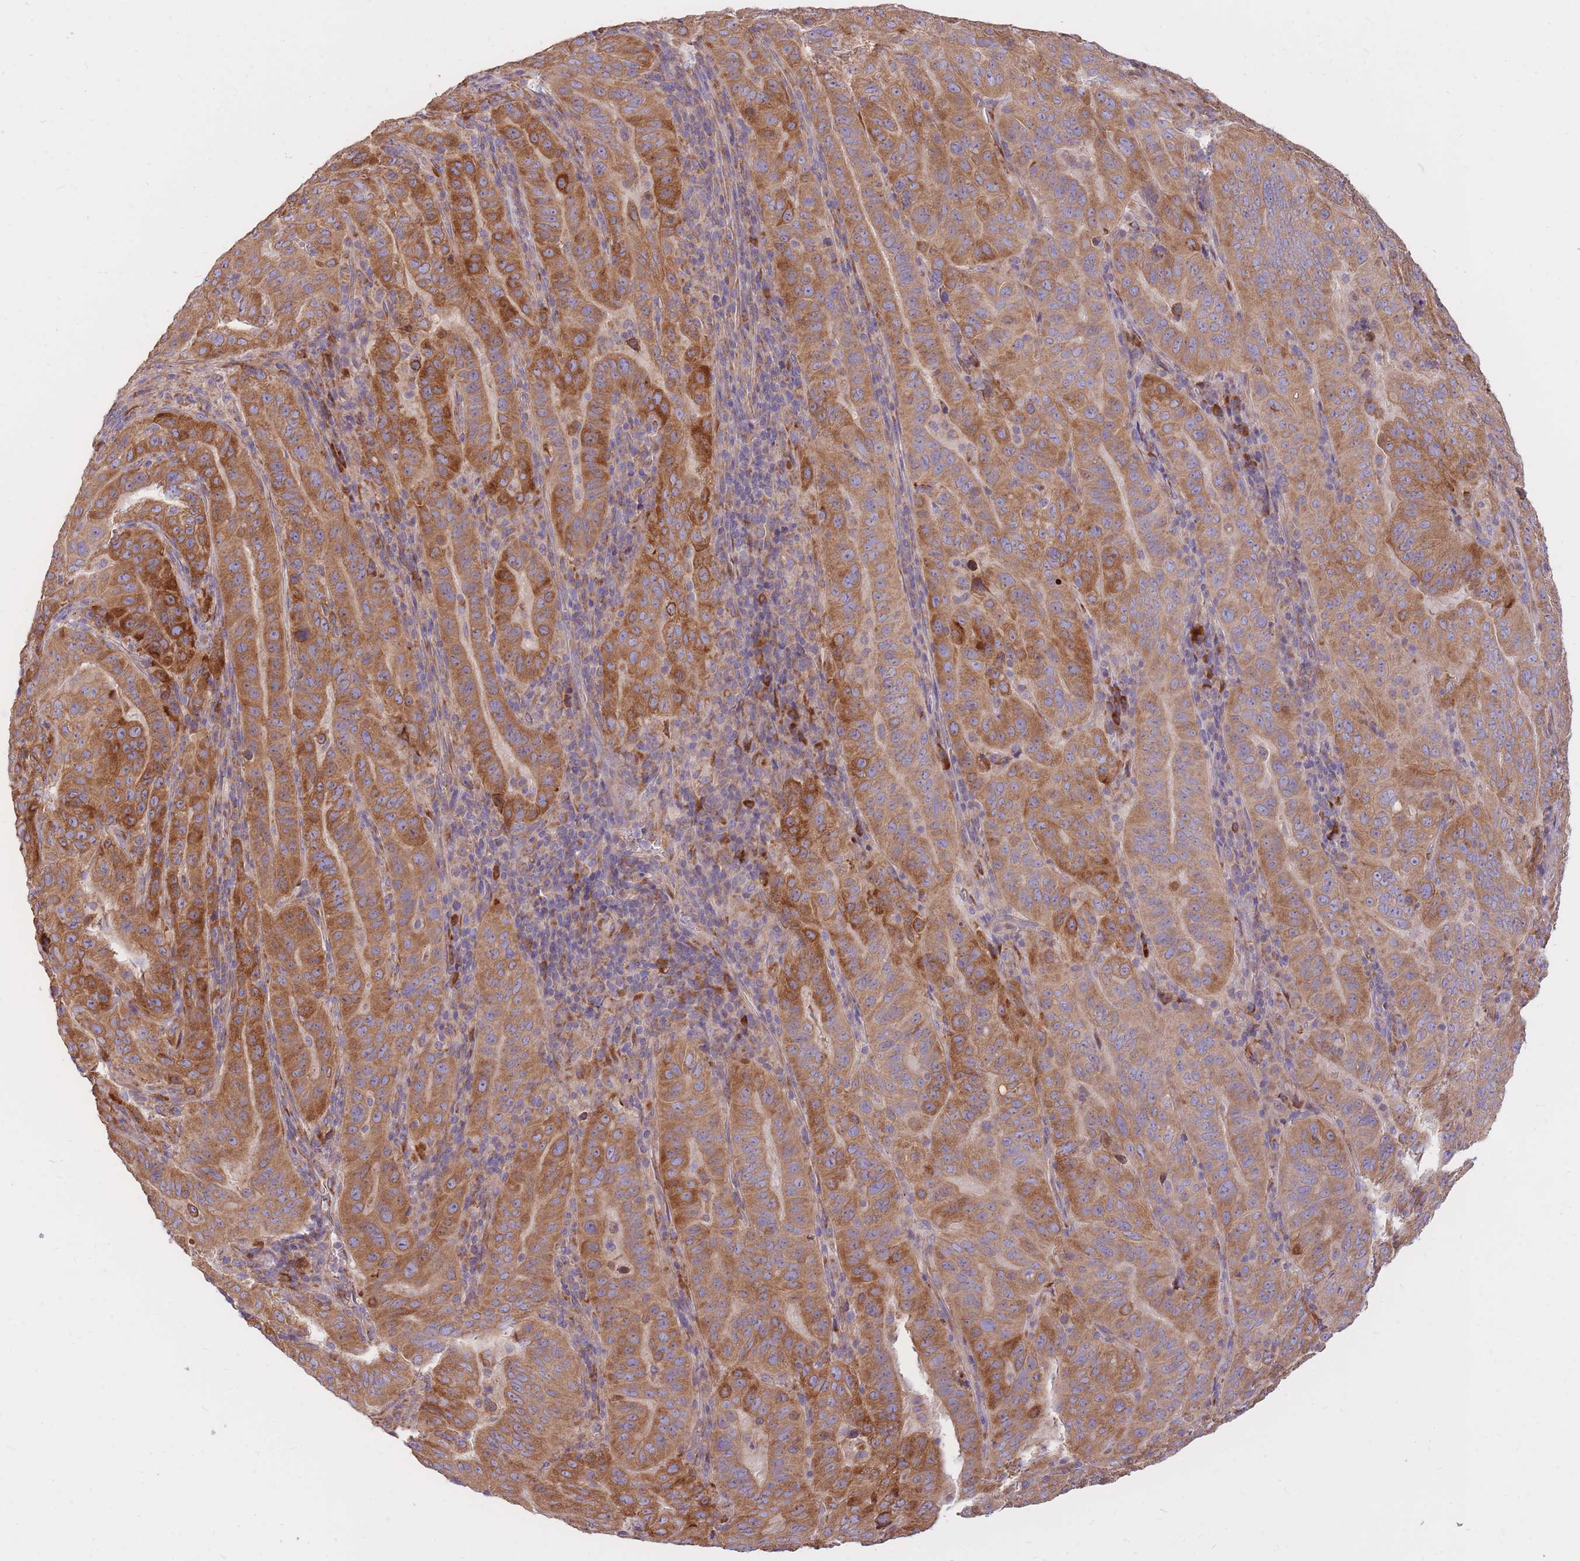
{"staining": {"intensity": "moderate", "quantity": ">75%", "location": "cytoplasmic/membranous"}, "tissue": "pancreatic cancer", "cell_type": "Tumor cells", "image_type": "cancer", "snomed": [{"axis": "morphology", "description": "Adenocarcinoma, NOS"}, {"axis": "topography", "description": "Pancreas"}], "caption": "Immunohistochemistry photomicrograph of neoplastic tissue: human pancreatic cancer stained using immunohistochemistry (IHC) shows medium levels of moderate protein expression localized specifically in the cytoplasmic/membranous of tumor cells, appearing as a cytoplasmic/membranous brown color.", "gene": "GBP7", "patient": {"sex": "male", "age": 63}}